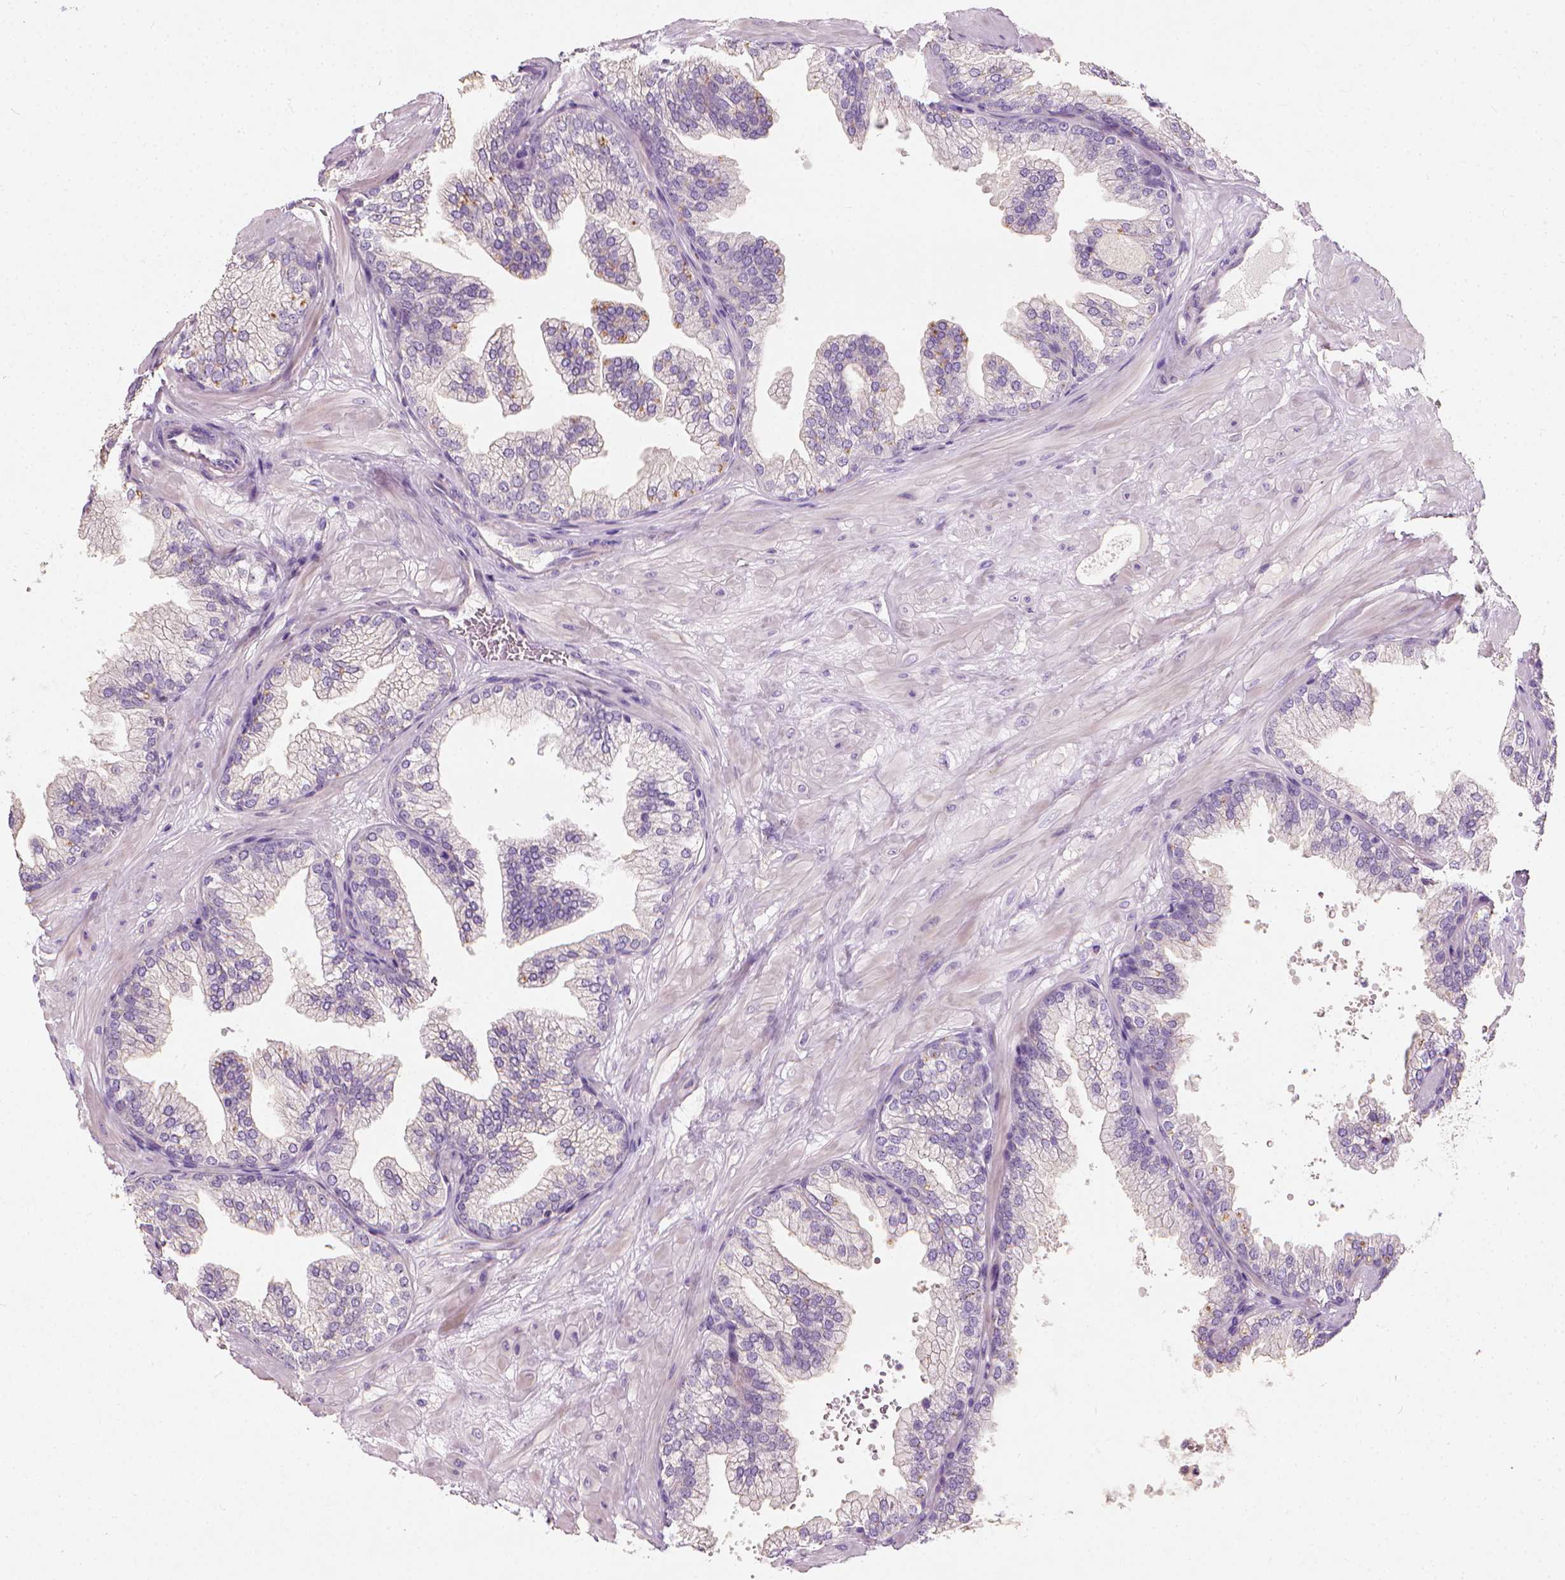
{"staining": {"intensity": "negative", "quantity": "none", "location": "none"}, "tissue": "prostate", "cell_type": "Glandular cells", "image_type": "normal", "snomed": [{"axis": "morphology", "description": "Normal tissue, NOS"}, {"axis": "topography", "description": "Prostate"}], "caption": "Immunohistochemistry image of unremarkable prostate: human prostate stained with DAB (3,3'-diaminobenzidine) exhibits no significant protein staining in glandular cells.", "gene": "DHCR24", "patient": {"sex": "male", "age": 37}}